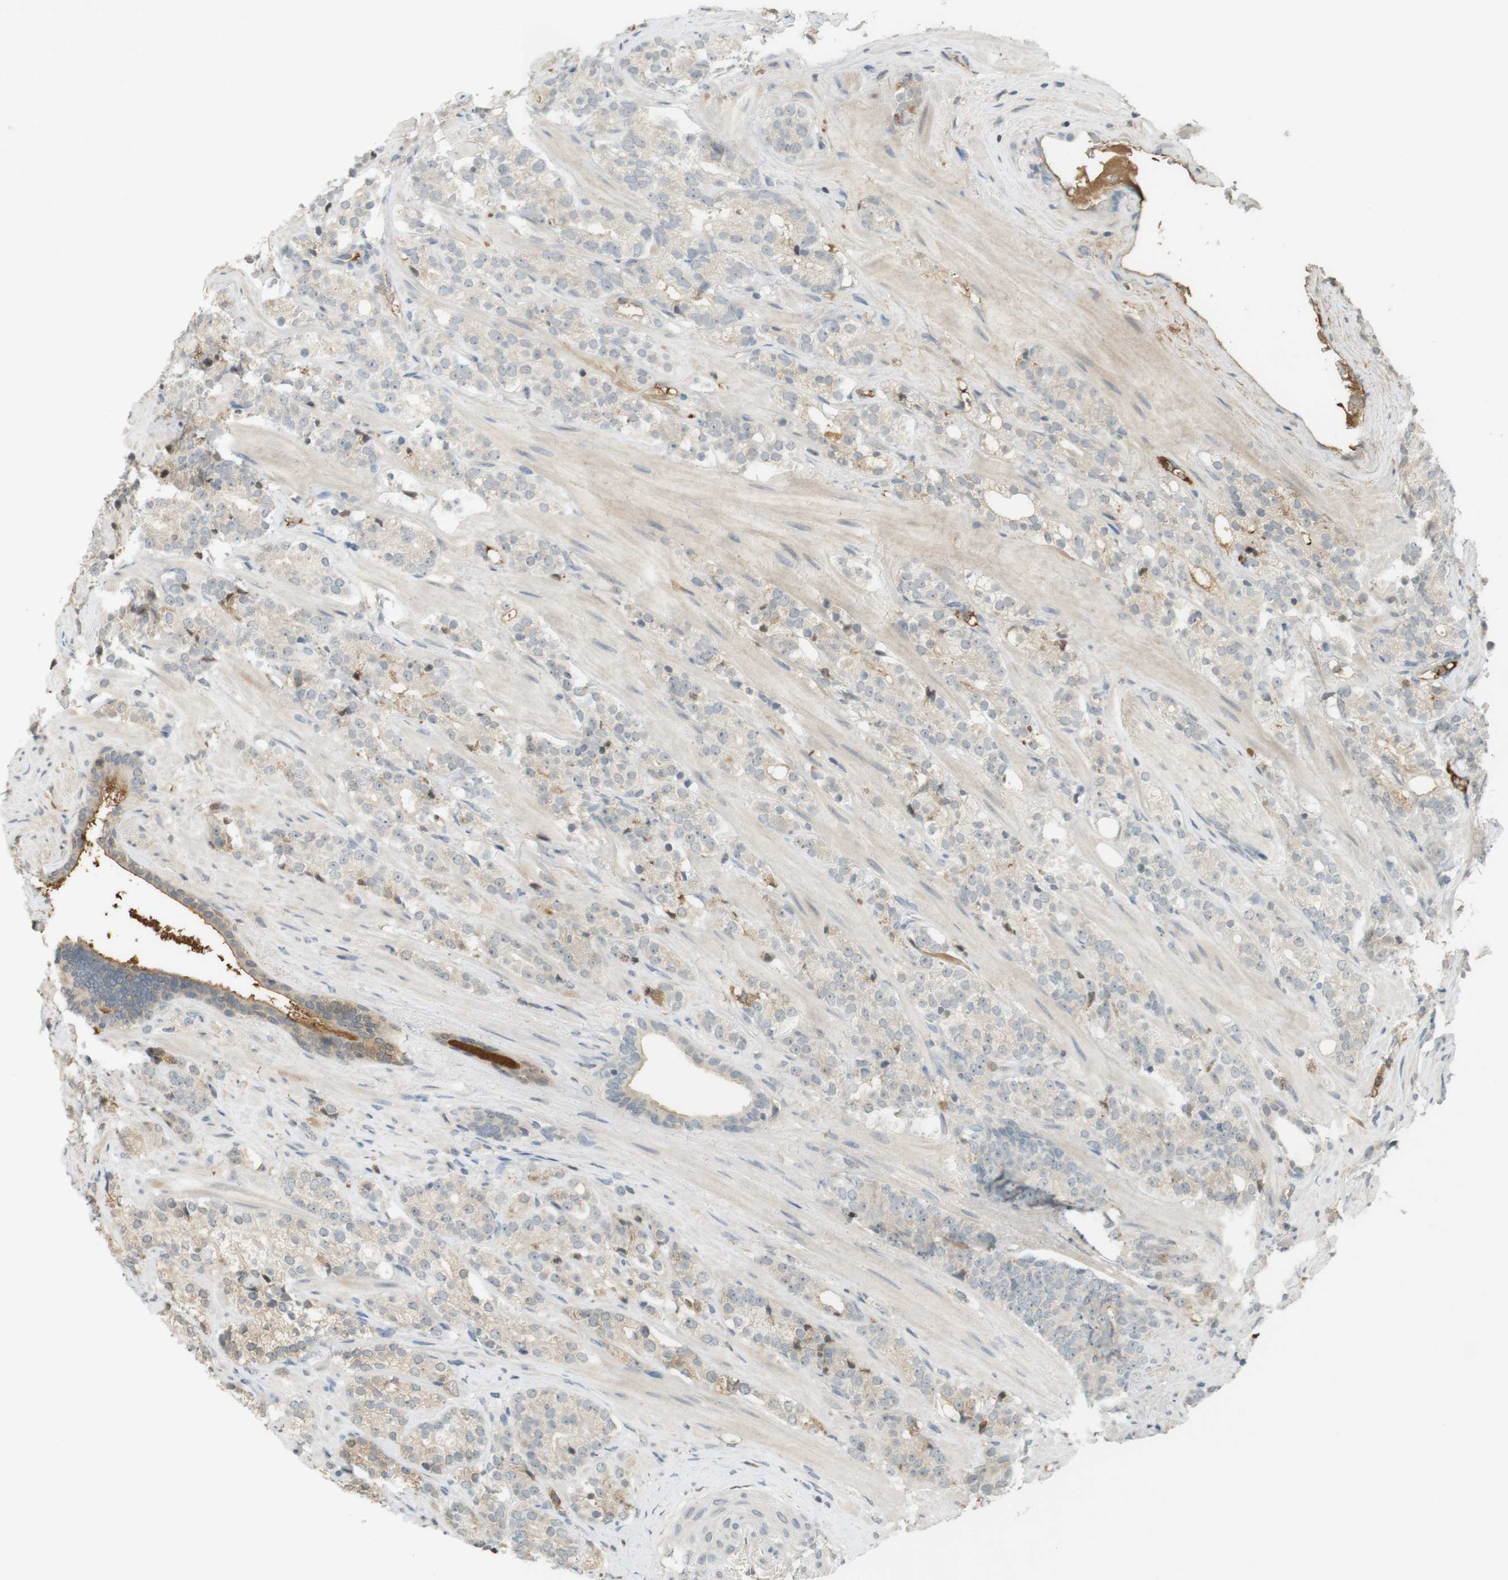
{"staining": {"intensity": "weak", "quantity": "<25%", "location": "cytoplasmic/membranous"}, "tissue": "prostate cancer", "cell_type": "Tumor cells", "image_type": "cancer", "snomed": [{"axis": "morphology", "description": "Adenocarcinoma, High grade"}, {"axis": "topography", "description": "Prostate"}], "caption": "Immunohistochemistry image of human high-grade adenocarcinoma (prostate) stained for a protein (brown), which demonstrates no positivity in tumor cells.", "gene": "SRR", "patient": {"sex": "male", "age": 71}}